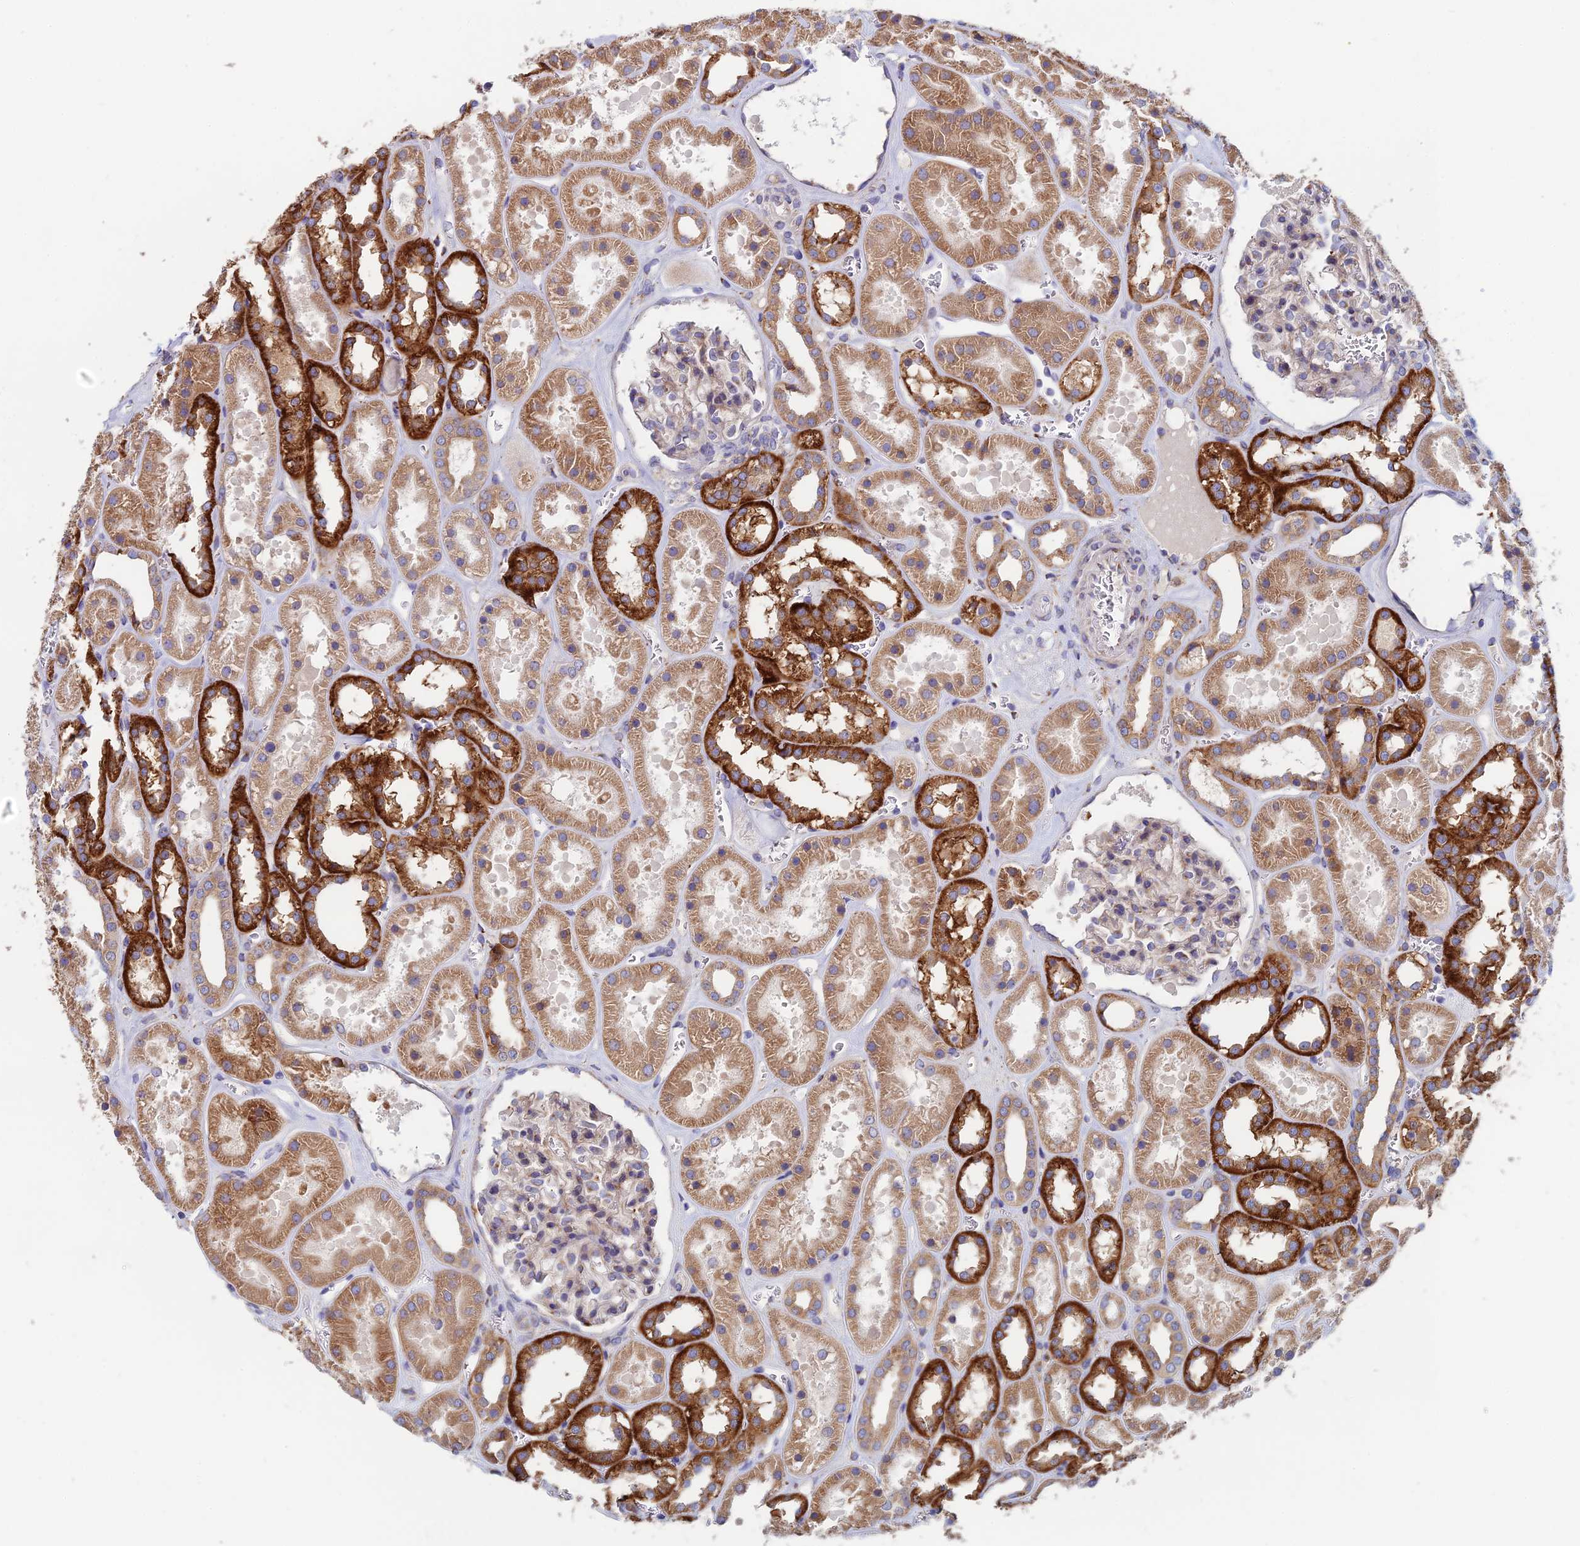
{"staining": {"intensity": "weak", "quantity": "25%-75%", "location": "cytoplasmic/membranous"}, "tissue": "kidney", "cell_type": "Cells in glomeruli", "image_type": "normal", "snomed": [{"axis": "morphology", "description": "Normal tissue, NOS"}, {"axis": "topography", "description": "Kidney"}], "caption": "Brown immunohistochemical staining in benign kidney exhibits weak cytoplasmic/membranous expression in about 25%-75% of cells in glomeruli. (brown staining indicates protein expression, while blue staining denotes nuclei).", "gene": "CLCN3", "patient": {"sex": "female", "age": 41}}